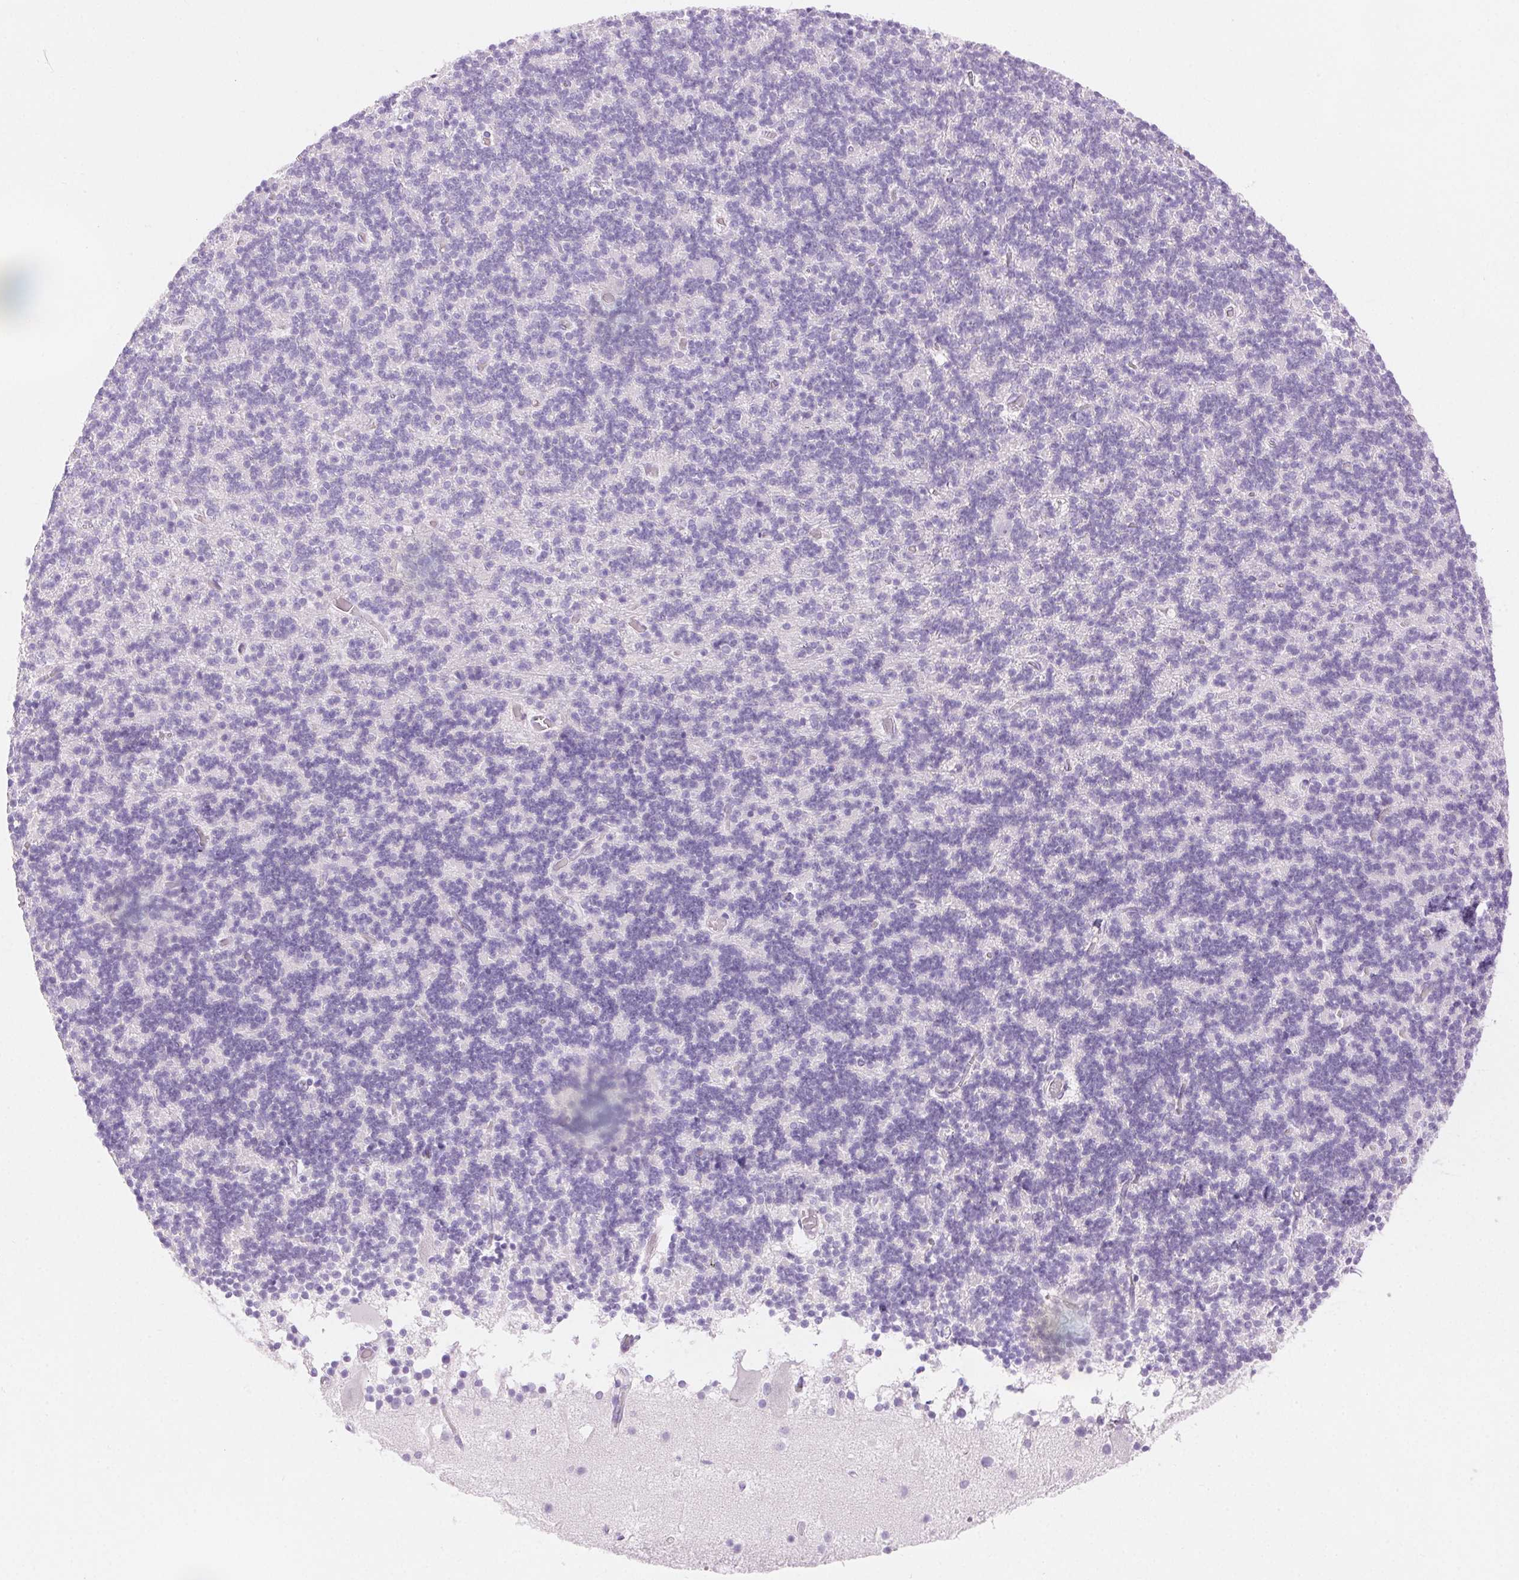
{"staining": {"intensity": "negative", "quantity": "none", "location": "none"}, "tissue": "cerebellum", "cell_type": "Cells in granular layer", "image_type": "normal", "snomed": [{"axis": "morphology", "description": "Normal tissue, NOS"}, {"axis": "topography", "description": "Cerebellum"}], "caption": "Cells in granular layer show no significant protein positivity in benign cerebellum.", "gene": "CLDN16", "patient": {"sex": "male", "age": 70}}